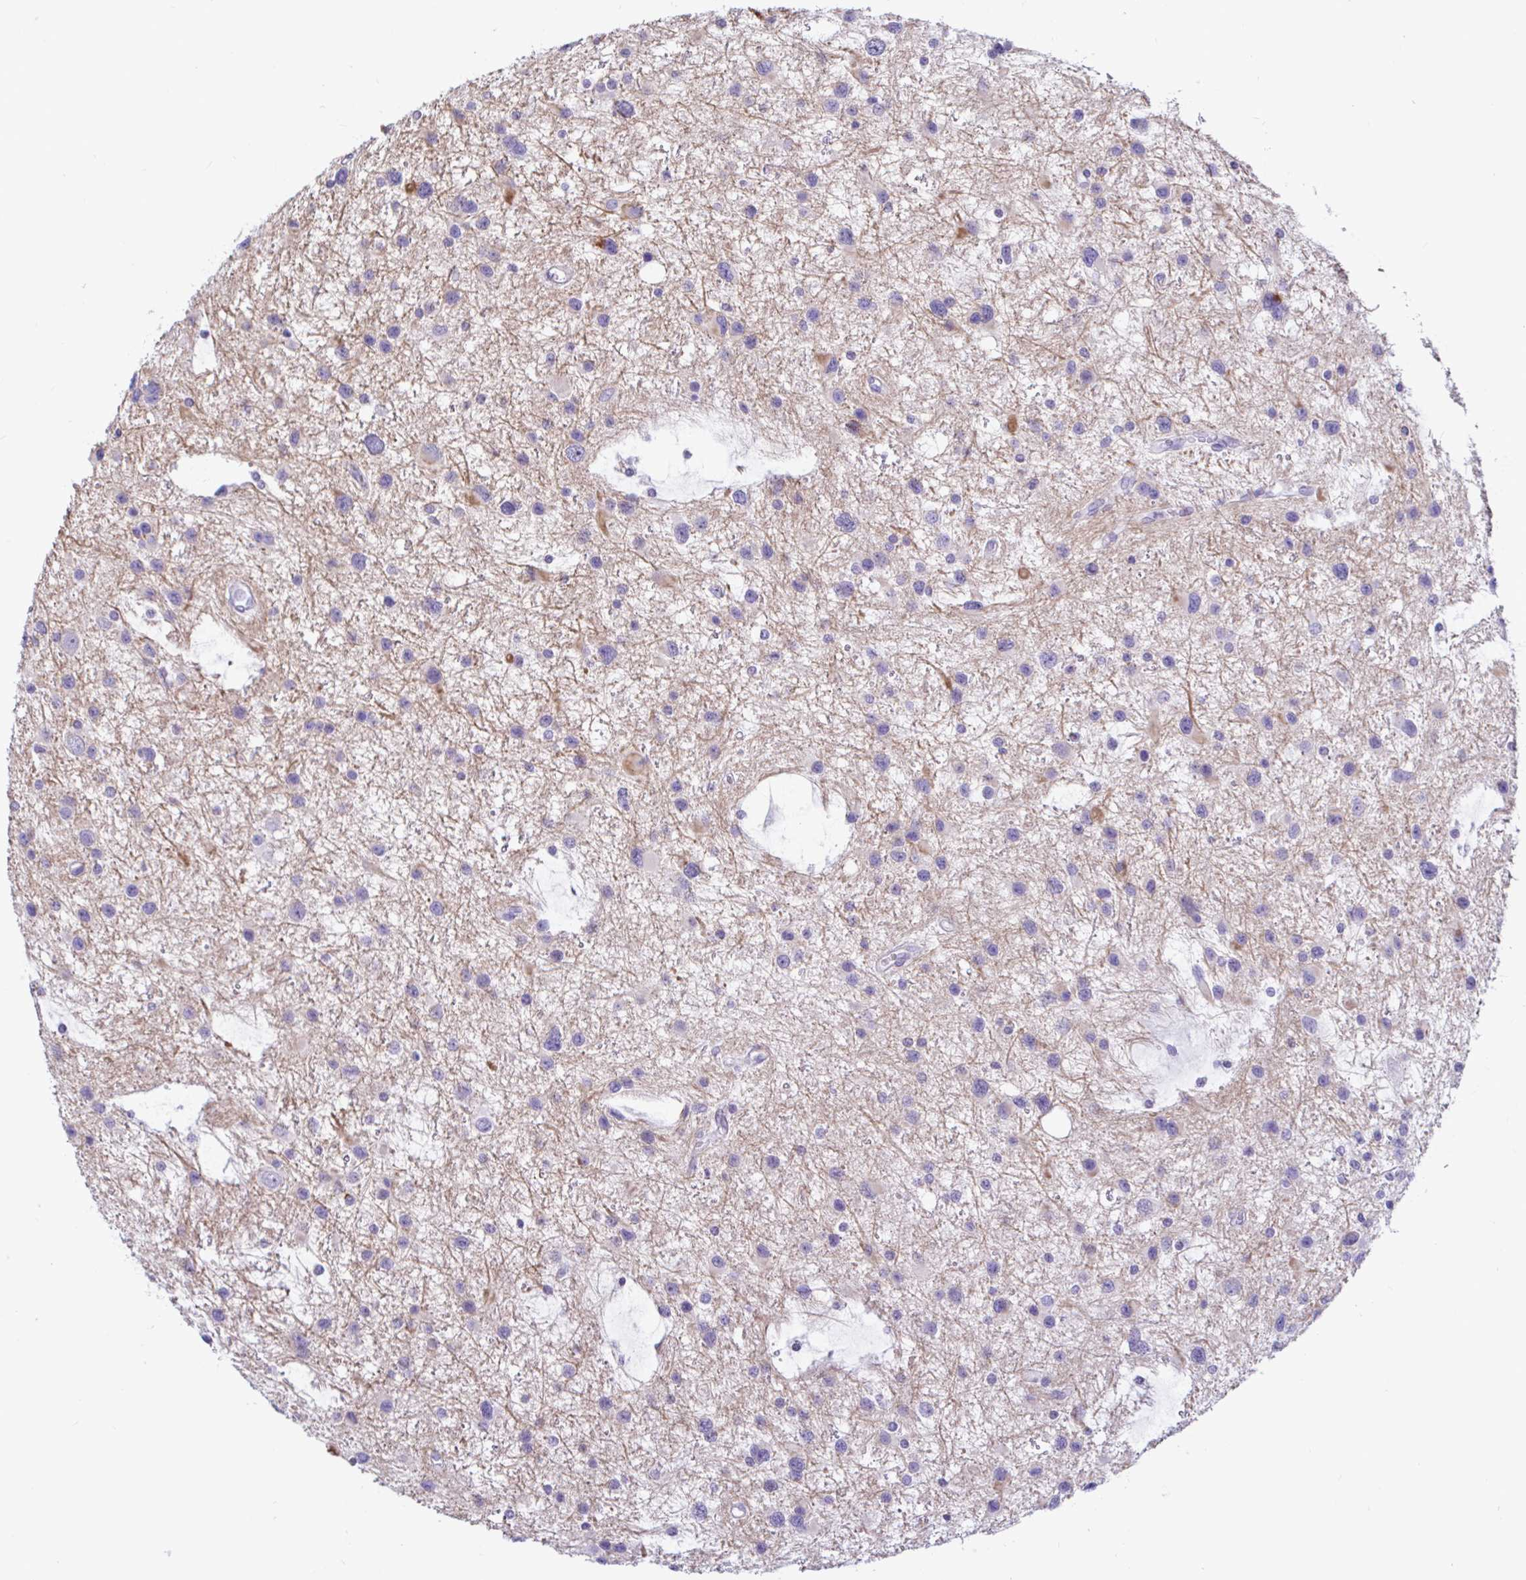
{"staining": {"intensity": "negative", "quantity": "none", "location": "none"}, "tissue": "glioma", "cell_type": "Tumor cells", "image_type": "cancer", "snomed": [{"axis": "morphology", "description": "Glioma, malignant, Low grade"}, {"axis": "topography", "description": "Brain"}], "caption": "Tumor cells are negative for protein expression in human malignant glioma (low-grade). (Brightfield microscopy of DAB immunohistochemistry (IHC) at high magnification).", "gene": "NBPF3", "patient": {"sex": "female", "age": 32}}